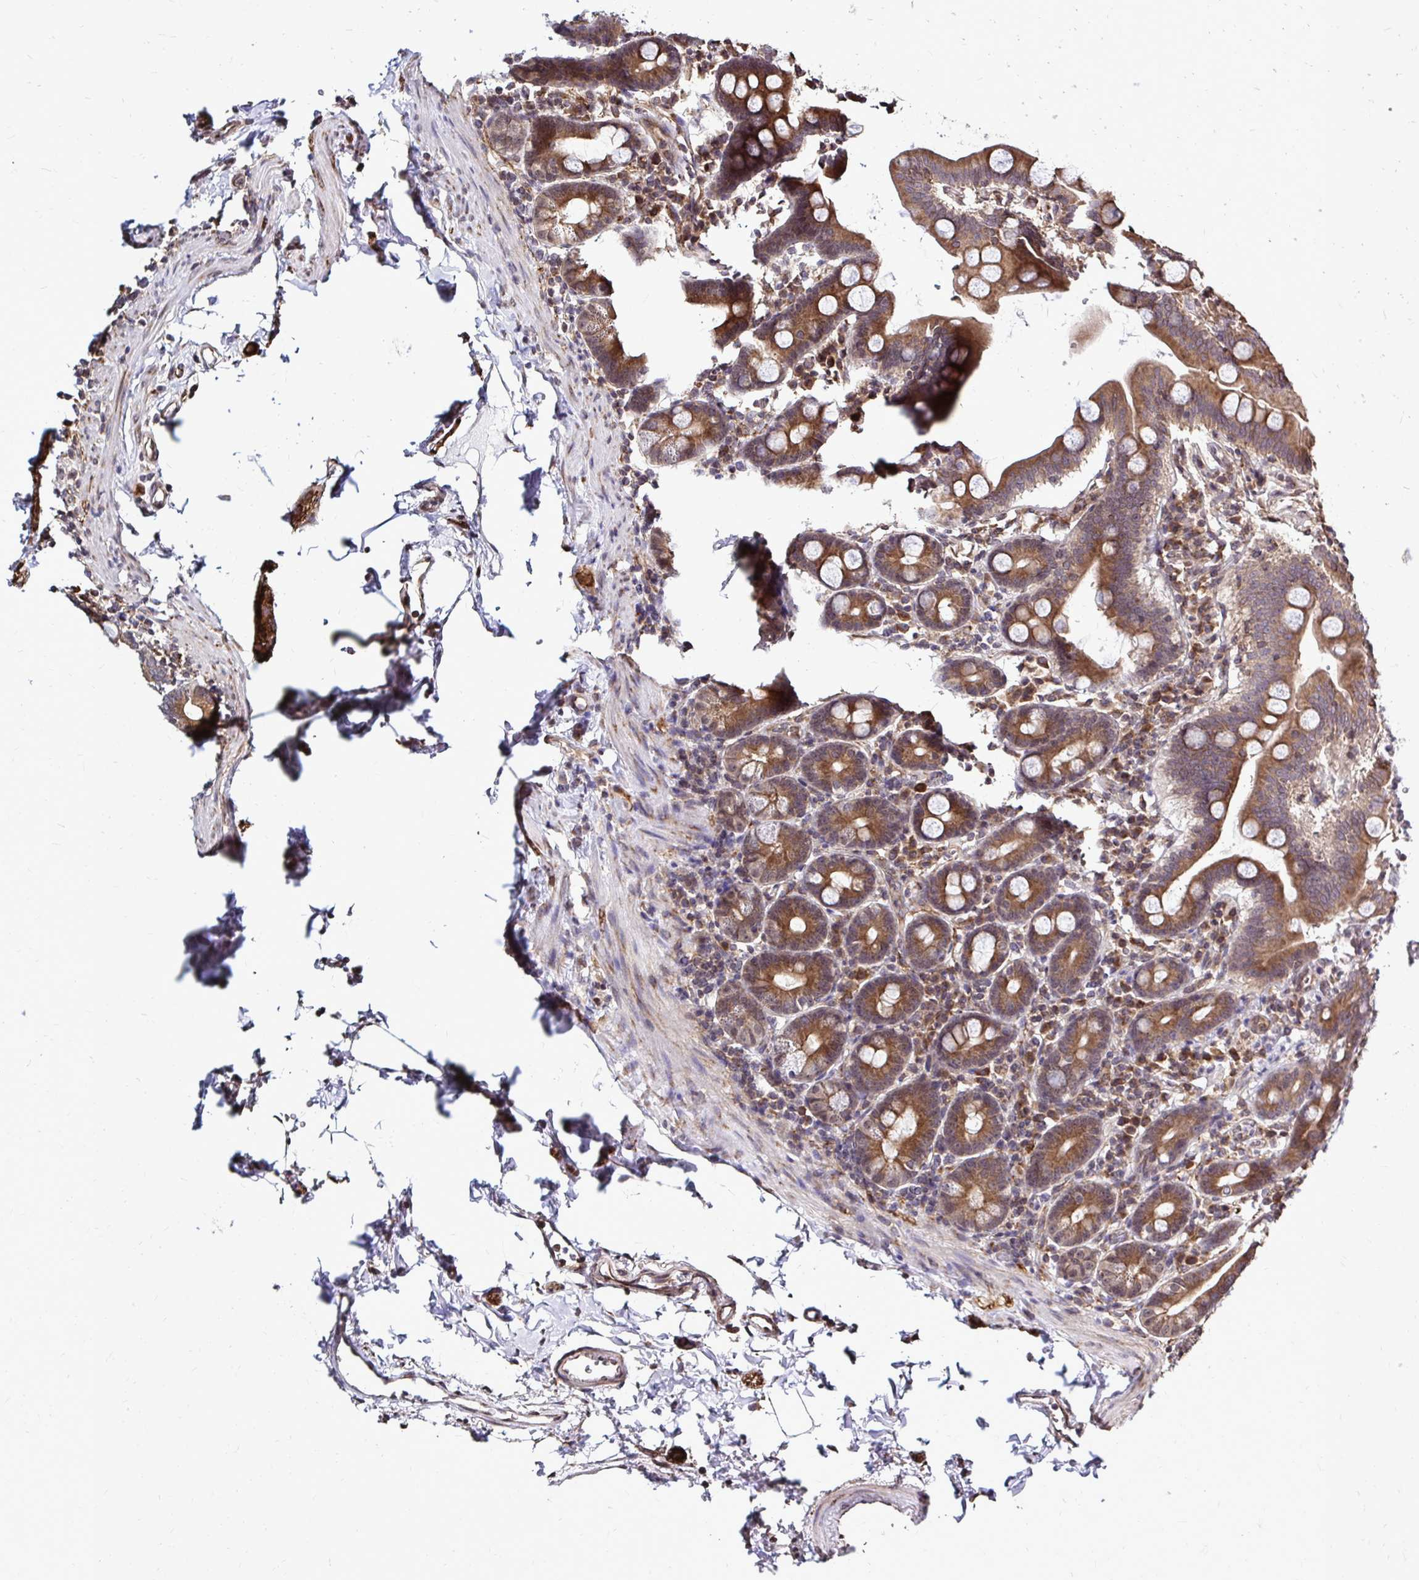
{"staining": {"intensity": "moderate", "quantity": ">75%", "location": "cytoplasmic/membranous"}, "tissue": "duodenum", "cell_type": "Glandular cells", "image_type": "normal", "snomed": [{"axis": "morphology", "description": "Normal tissue, NOS"}, {"axis": "topography", "description": "Pancreas"}, {"axis": "topography", "description": "Duodenum"}], "caption": "Immunohistochemical staining of benign human duodenum demonstrates moderate cytoplasmic/membranous protein staining in about >75% of glandular cells.", "gene": "FMR1", "patient": {"sex": "male", "age": 59}}